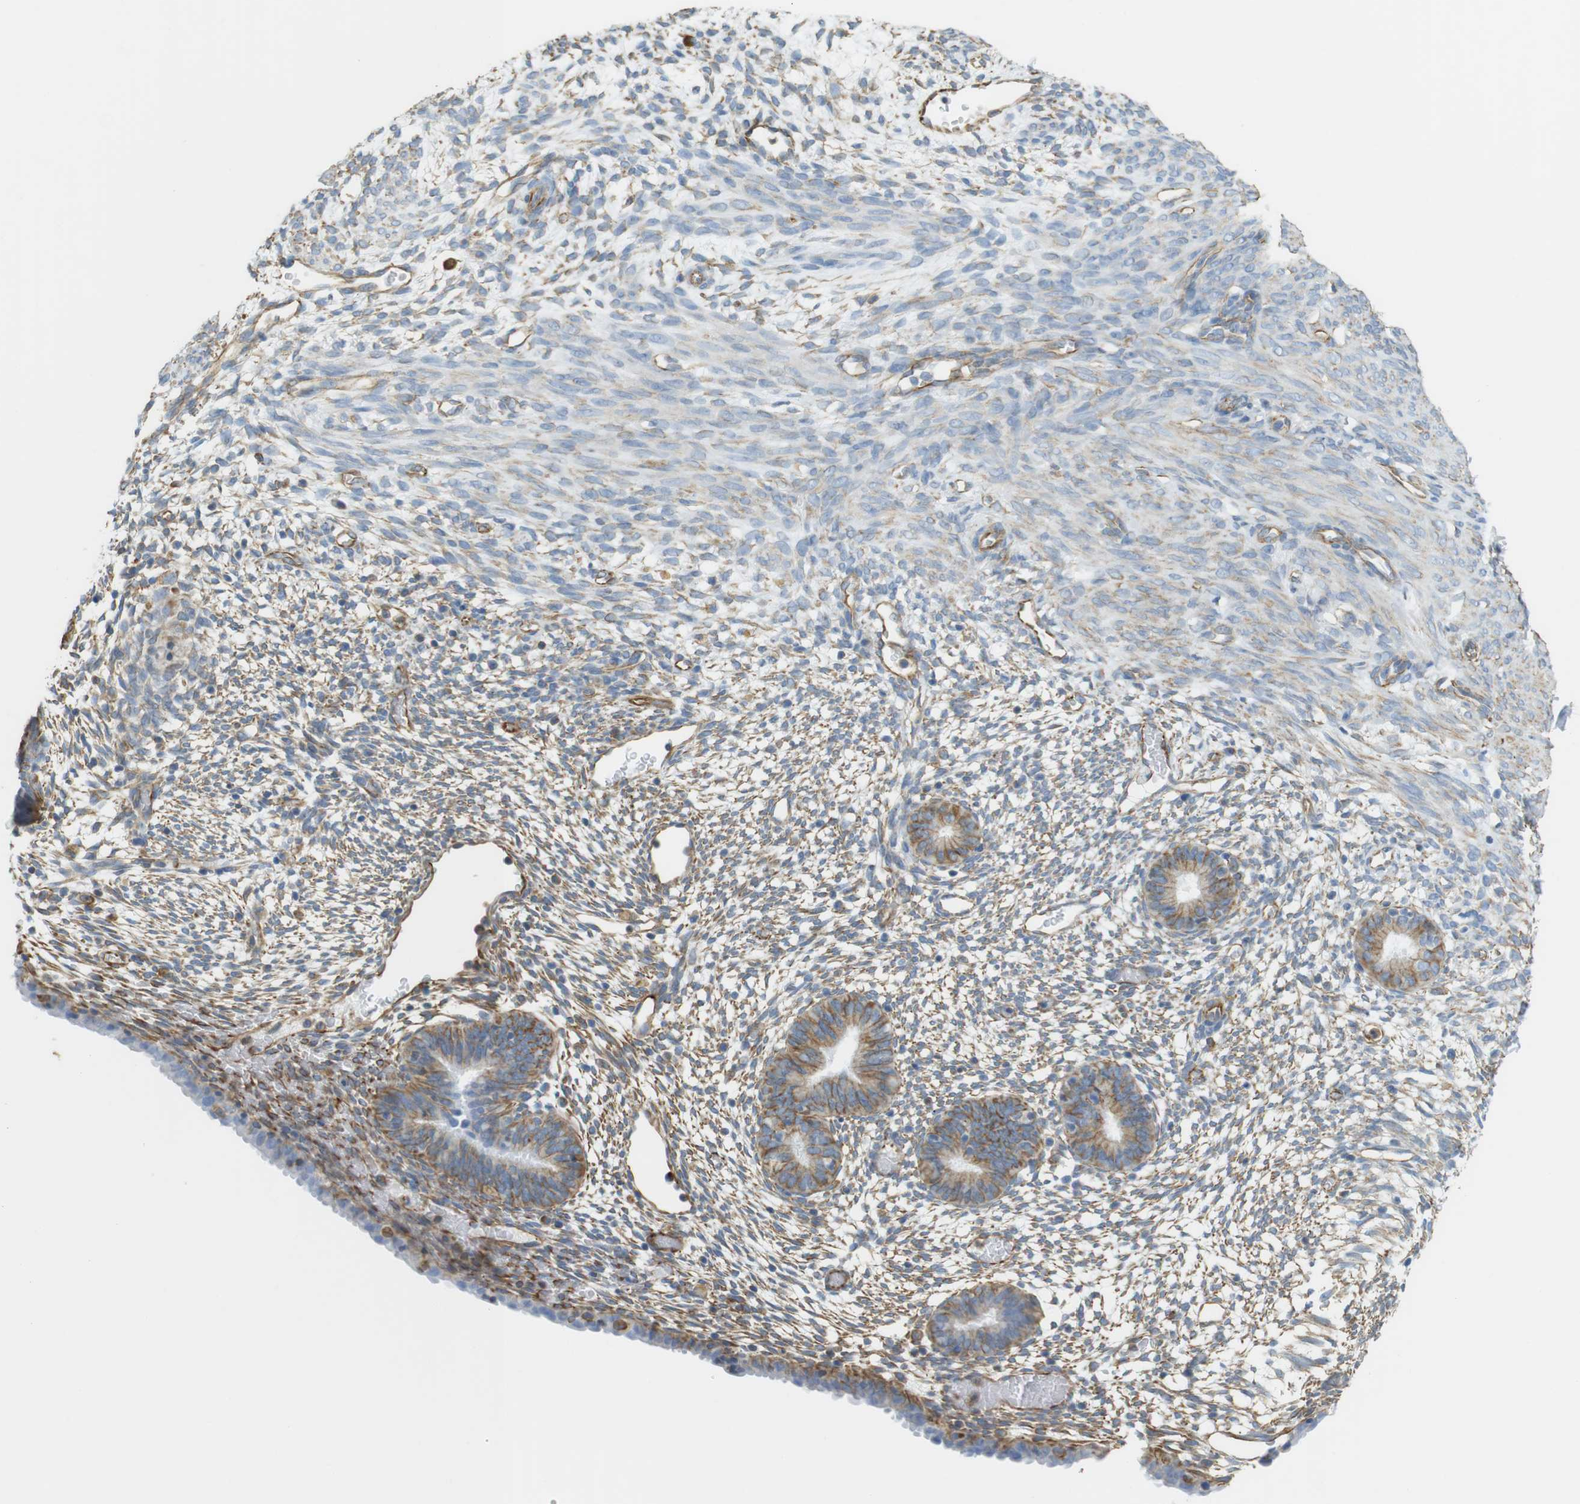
{"staining": {"intensity": "moderate", "quantity": "<25%", "location": "cytoplasmic/membranous"}, "tissue": "endometrium", "cell_type": "Cells in endometrial stroma", "image_type": "normal", "snomed": [{"axis": "morphology", "description": "Normal tissue, NOS"}, {"axis": "morphology", "description": "Atrophy, NOS"}, {"axis": "topography", "description": "Uterus"}, {"axis": "topography", "description": "Endometrium"}], "caption": "Immunohistochemistry (DAB (3,3'-diaminobenzidine)) staining of benign human endometrium exhibits moderate cytoplasmic/membranous protein expression in about <25% of cells in endometrial stroma. (DAB IHC, brown staining for protein, blue staining for nuclei).", "gene": "MS4A10", "patient": {"sex": "female", "age": 68}}